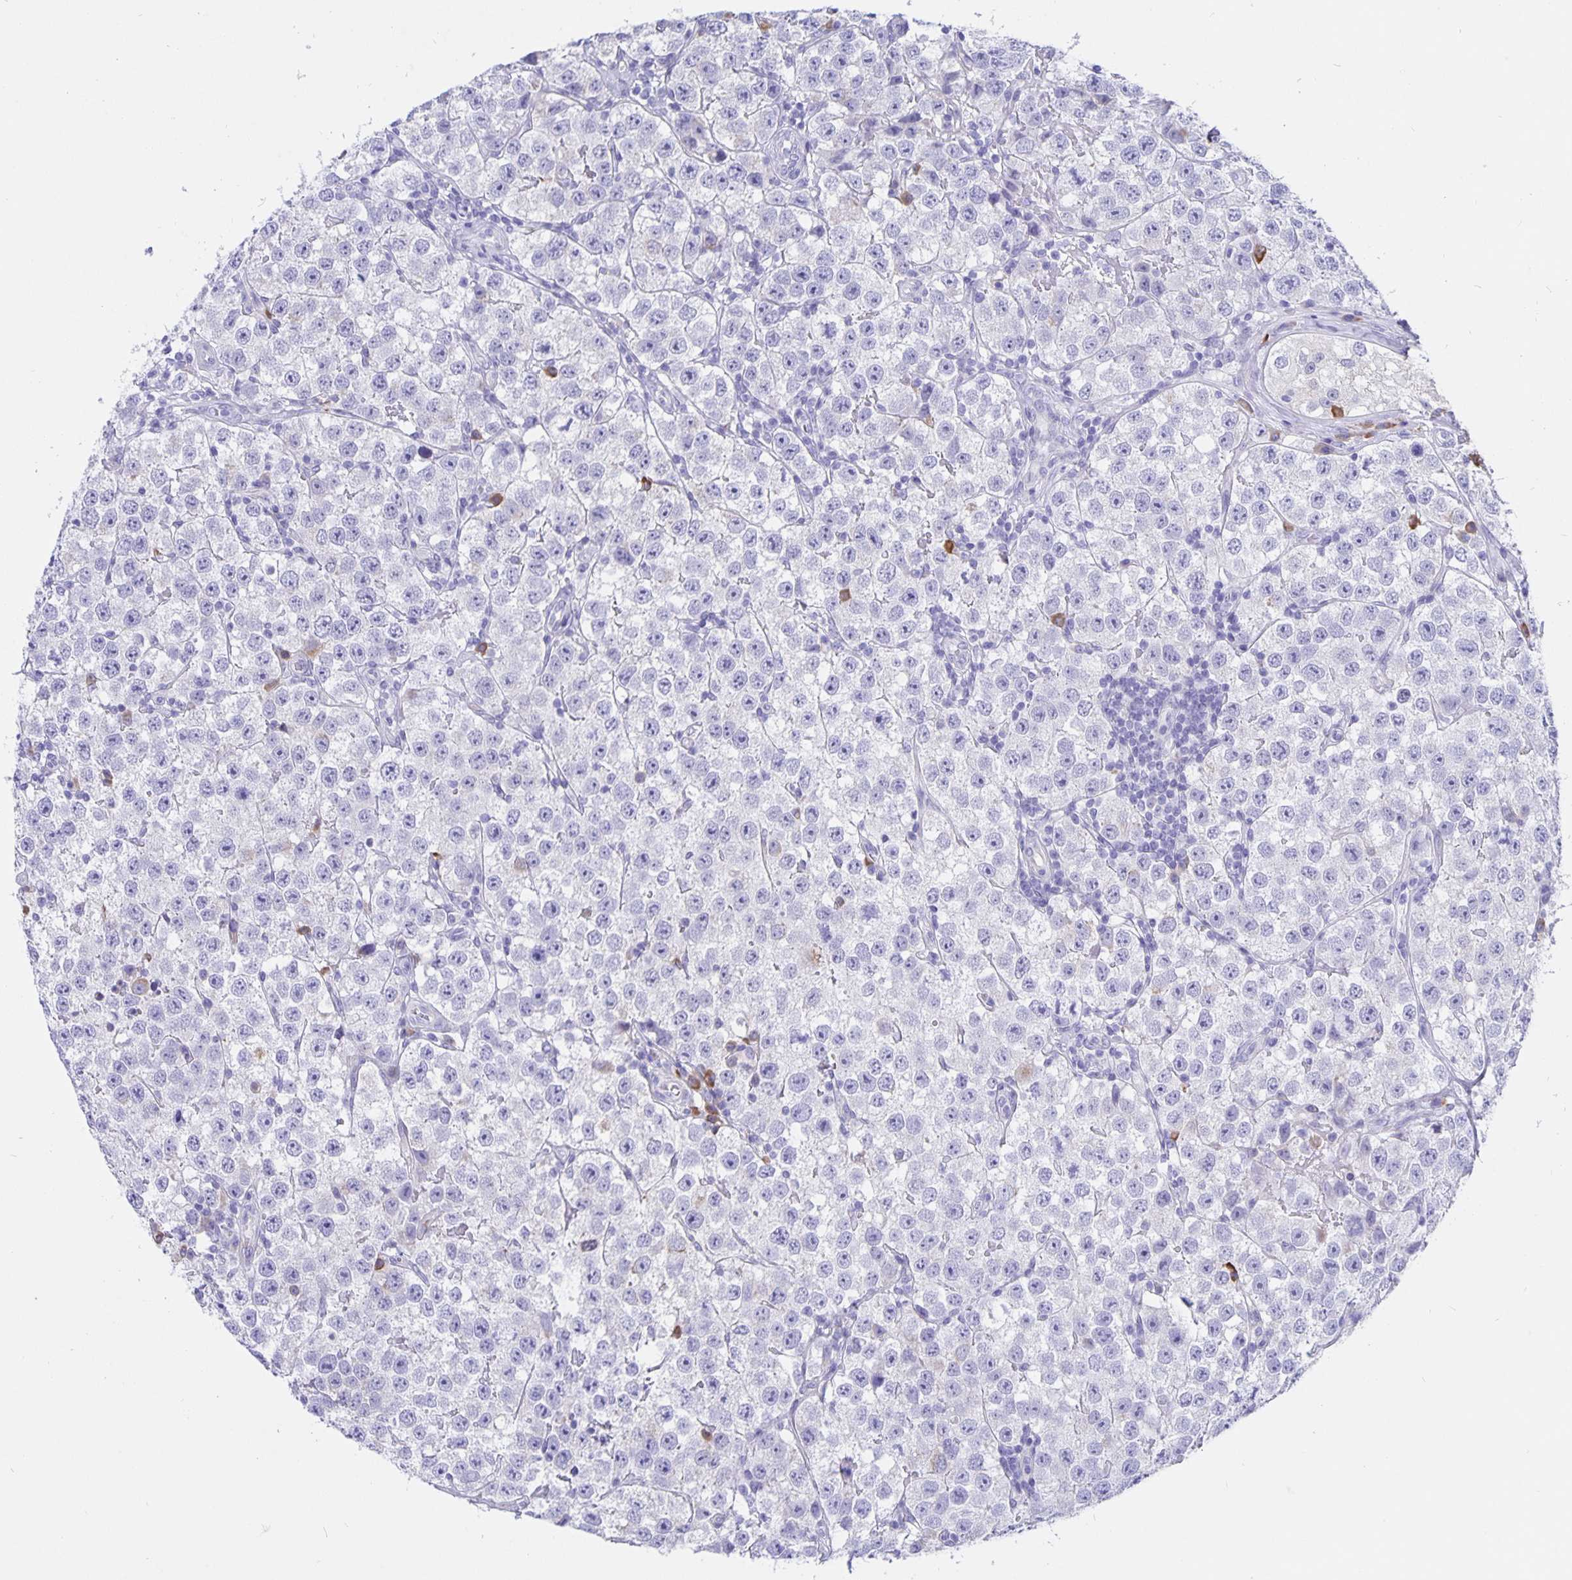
{"staining": {"intensity": "negative", "quantity": "none", "location": "none"}, "tissue": "testis cancer", "cell_type": "Tumor cells", "image_type": "cancer", "snomed": [{"axis": "morphology", "description": "Seminoma, NOS"}, {"axis": "topography", "description": "Testis"}], "caption": "An image of human testis cancer (seminoma) is negative for staining in tumor cells.", "gene": "ERMN", "patient": {"sex": "male", "age": 34}}